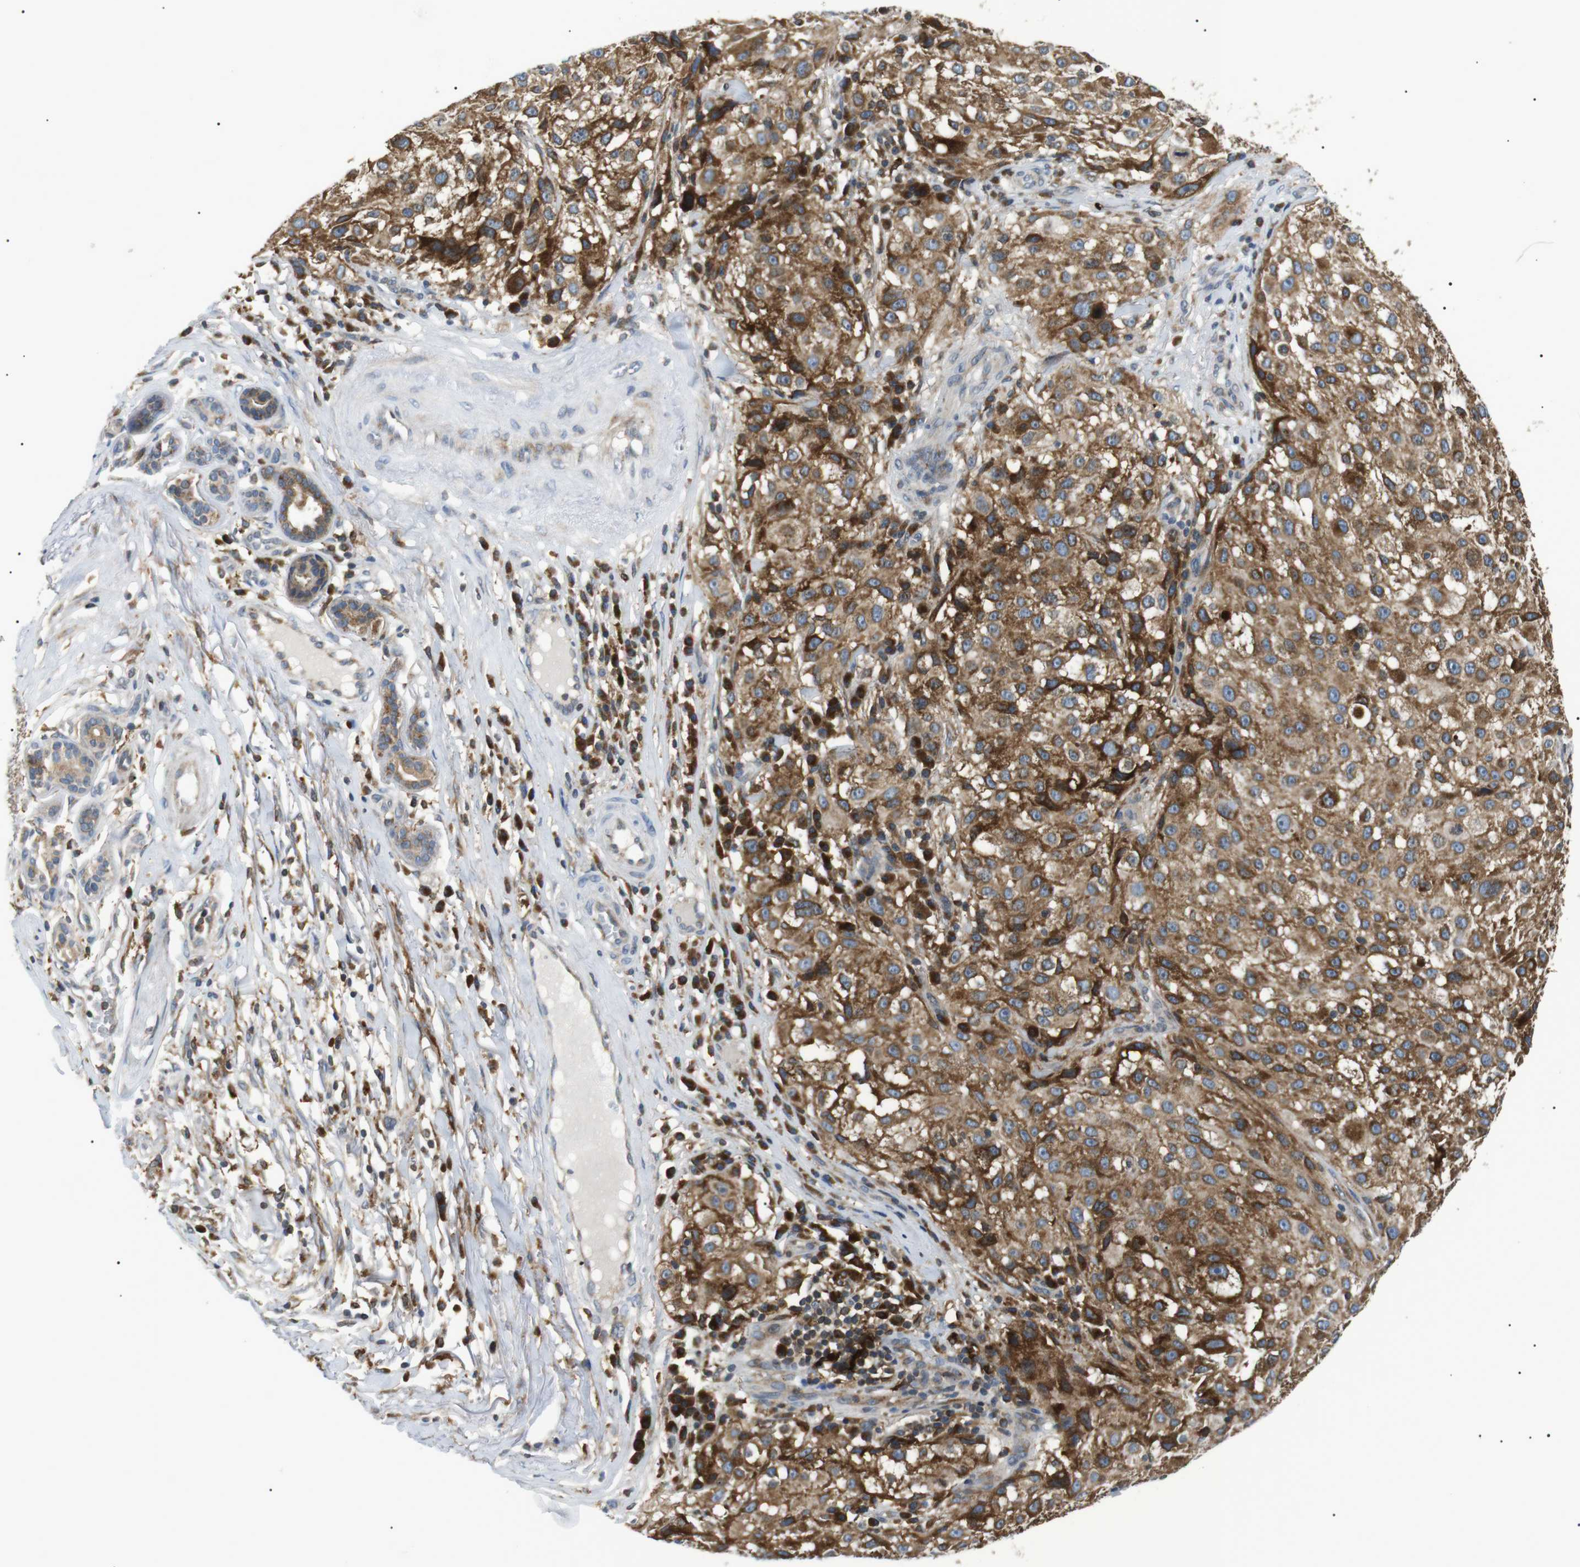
{"staining": {"intensity": "moderate", "quantity": ">75%", "location": "cytoplasmic/membranous"}, "tissue": "melanoma", "cell_type": "Tumor cells", "image_type": "cancer", "snomed": [{"axis": "morphology", "description": "Necrosis, NOS"}, {"axis": "morphology", "description": "Malignant melanoma, NOS"}, {"axis": "topography", "description": "Skin"}], "caption": "An immunohistochemistry (IHC) photomicrograph of tumor tissue is shown. Protein staining in brown shows moderate cytoplasmic/membranous positivity in melanoma within tumor cells. (DAB IHC with brightfield microscopy, high magnification).", "gene": "RAB9A", "patient": {"sex": "female", "age": 87}}